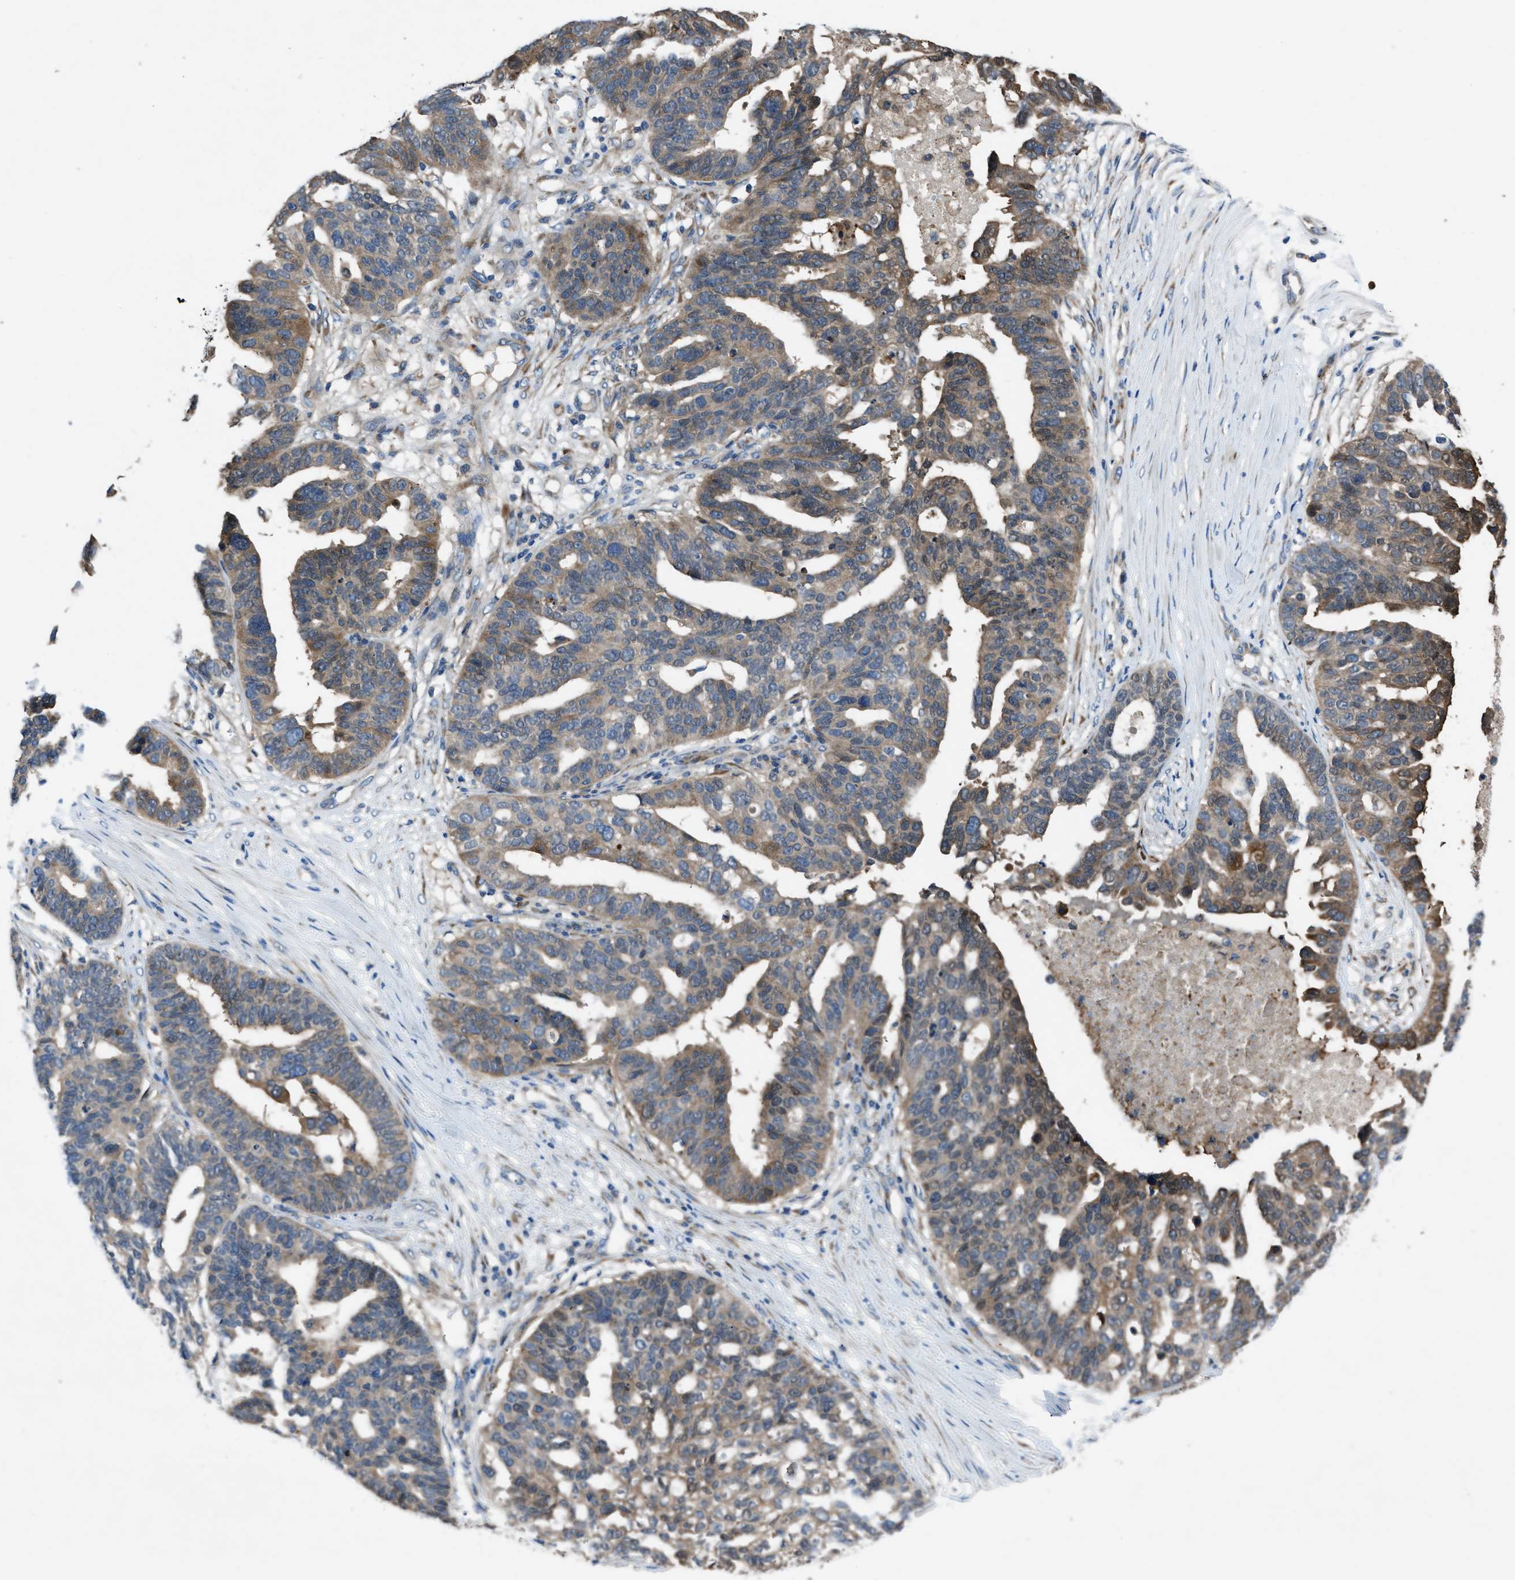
{"staining": {"intensity": "moderate", "quantity": ">75%", "location": "cytoplasmic/membranous"}, "tissue": "ovarian cancer", "cell_type": "Tumor cells", "image_type": "cancer", "snomed": [{"axis": "morphology", "description": "Cystadenocarcinoma, serous, NOS"}, {"axis": "topography", "description": "Ovary"}], "caption": "Protein analysis of ovarian cancer (serous cystadenocarcinoma) tissue displays moderate cytoplasmic/membranous positivity in about >75% of tumor cells. (Stains: DAB in brown, nuclei in blue, Microscopy: brightfield microscopy at high magnification).", "gene": "MAP3K20", "patient": {"sex": "female", "age": 59}}